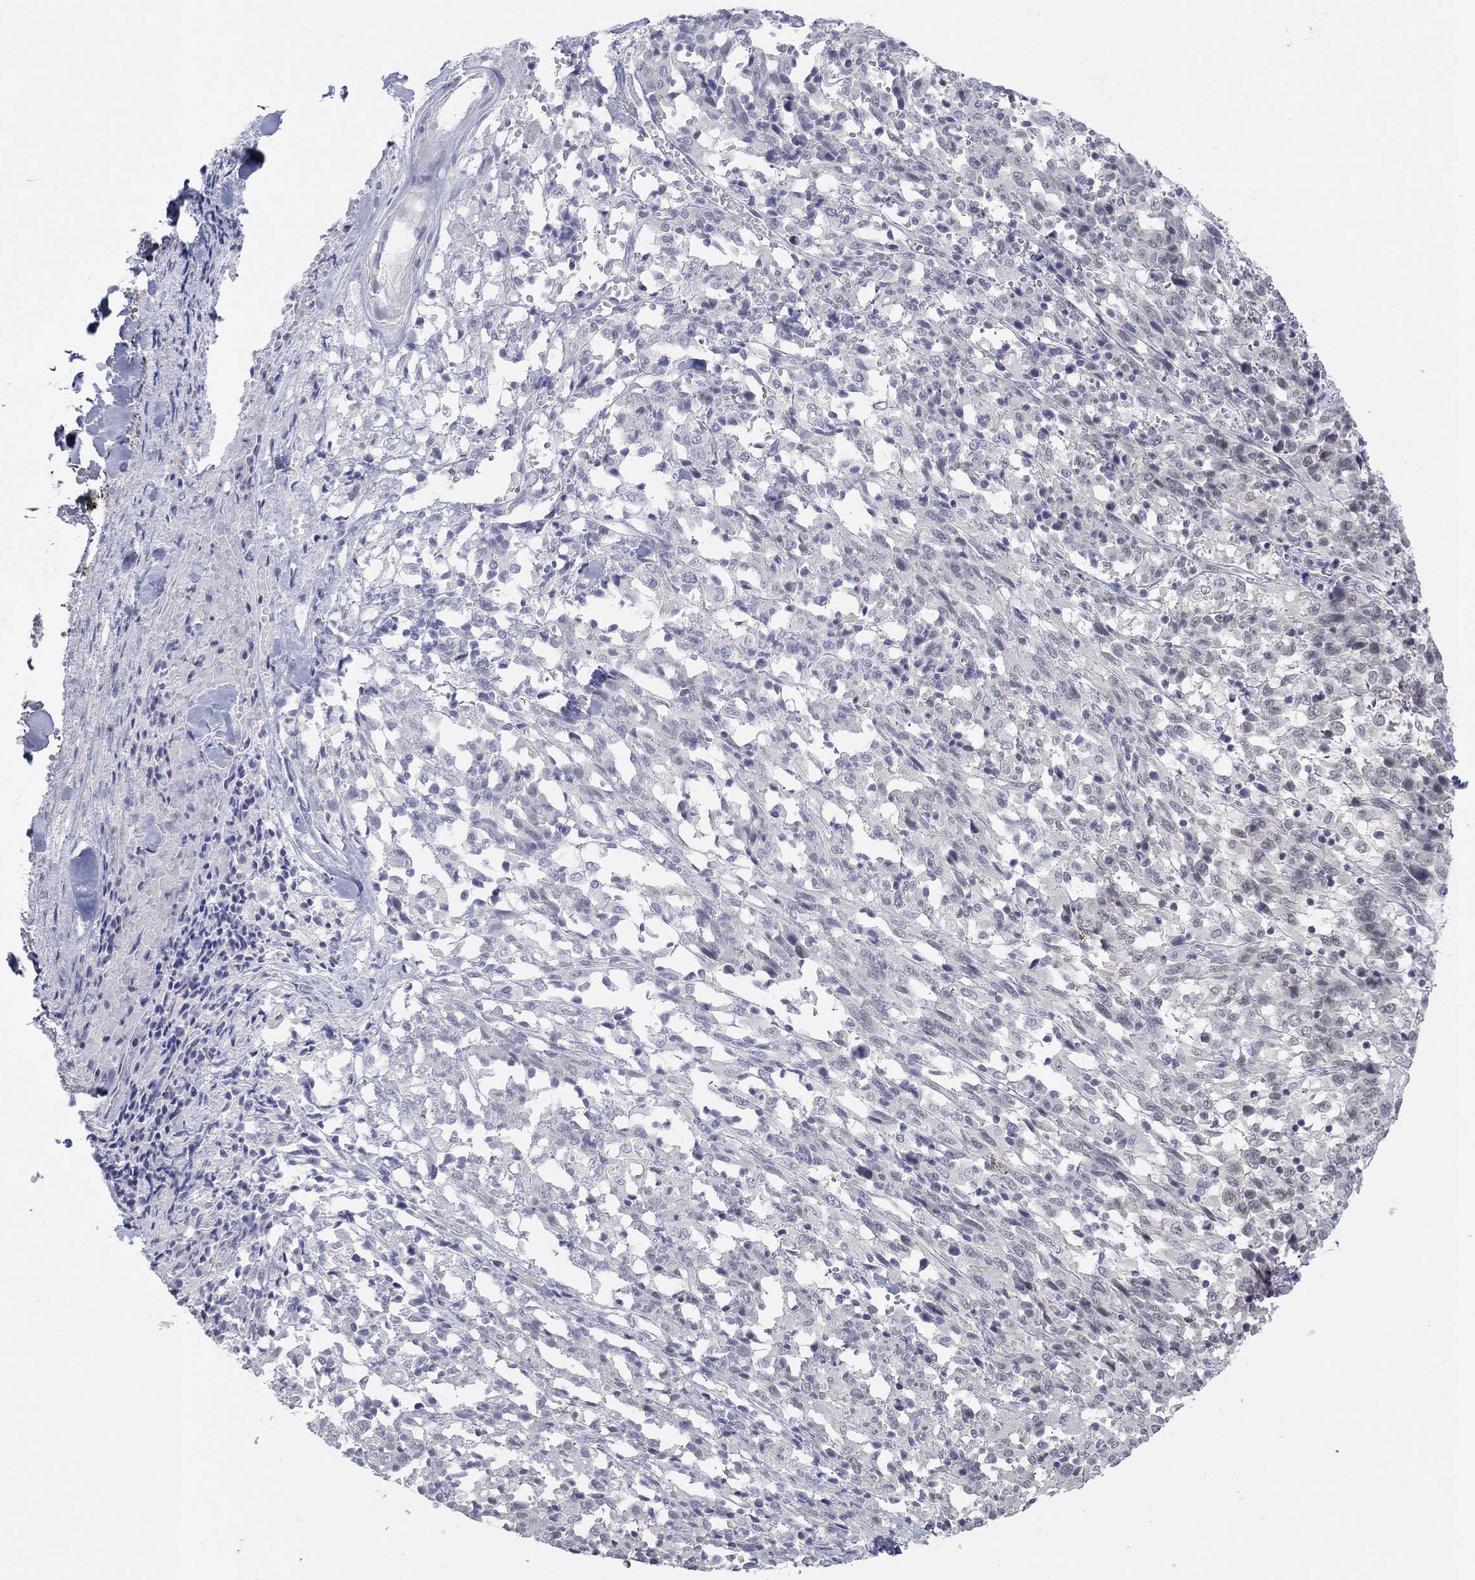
{"staining": {"intensity": "negative", "quantity": "none", "location": "none"}, "tissue": "melanoma", "cell_type": "Tumor cells", "image_type": "cancer", "snomed": [{"axis": "morphology", "description": "Malignant melanoma, NOS"}, {"axis": "topography", "description": "Skin"}], "caption": "This is an immunohistochemistry image of human melanoma. There is no expression in tumor cells.", "gene": "SLC22A2", "patient": {"sex": "female", "age": 91}}